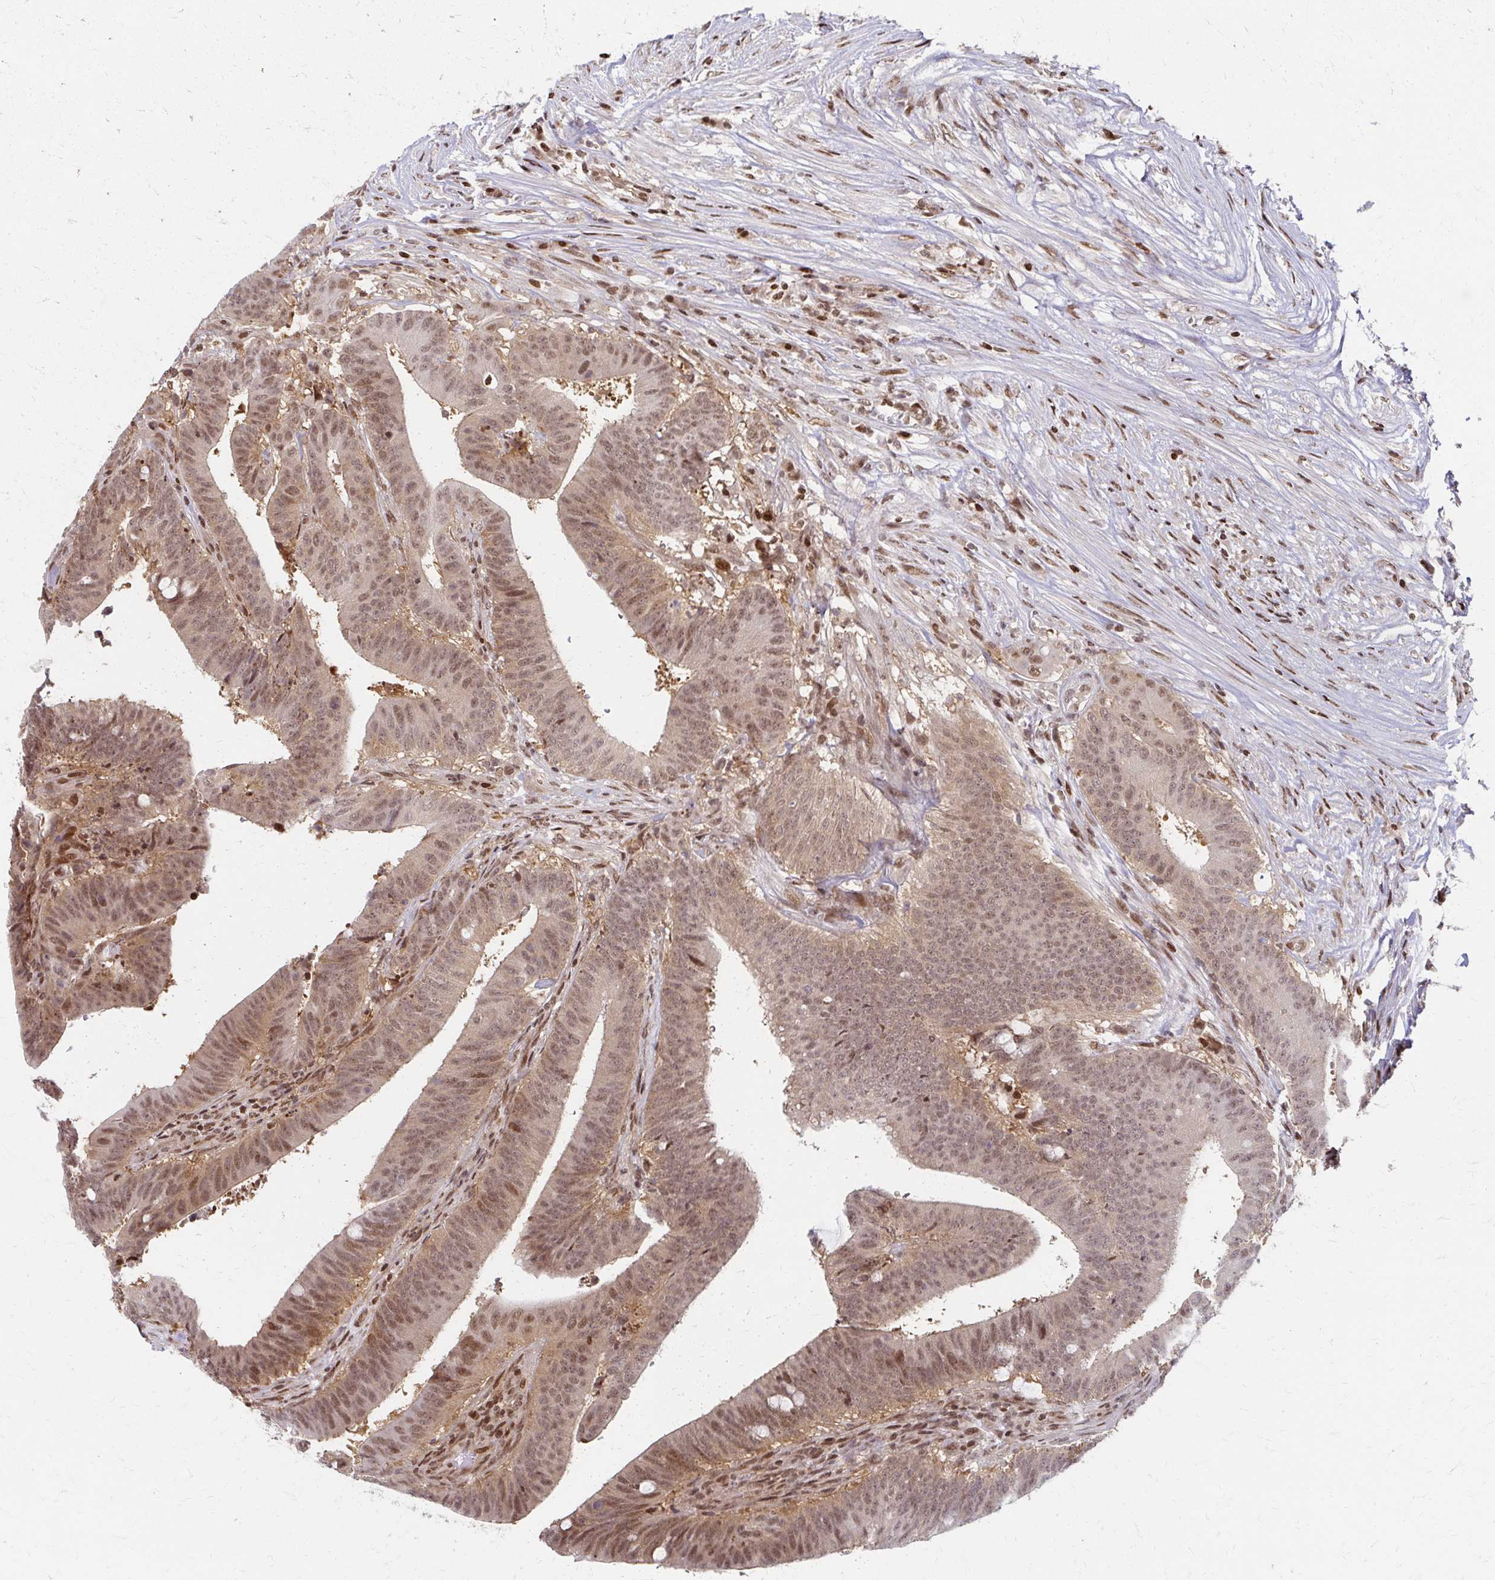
{"staining": {"intensity": "weak", "quantity": ">75%", "location": "nuclear"}, "tissue": "colorectal cancer", "cell_type": "Tumor cells", "image_type": "cancer", "snomed": [{"axis": "morphology", "description": "Adenocarcinoma, NOS"}, {"axis": "topography", "description": "Colon"}], "caption": "The immunohistochemical stain labels weak nuclear positivity in tumor cells of colorectal cancer (adenocarcinoma) tissue. The staining was performed using DAB (3,3'-diaminobenzidine) to visualize the protein expression in brown, while the nuclei were stained in blue with hematoxylin (Magnification: 20x).", "gene": "PSMD7", "patient": {"sex": "female", "age": 43}}